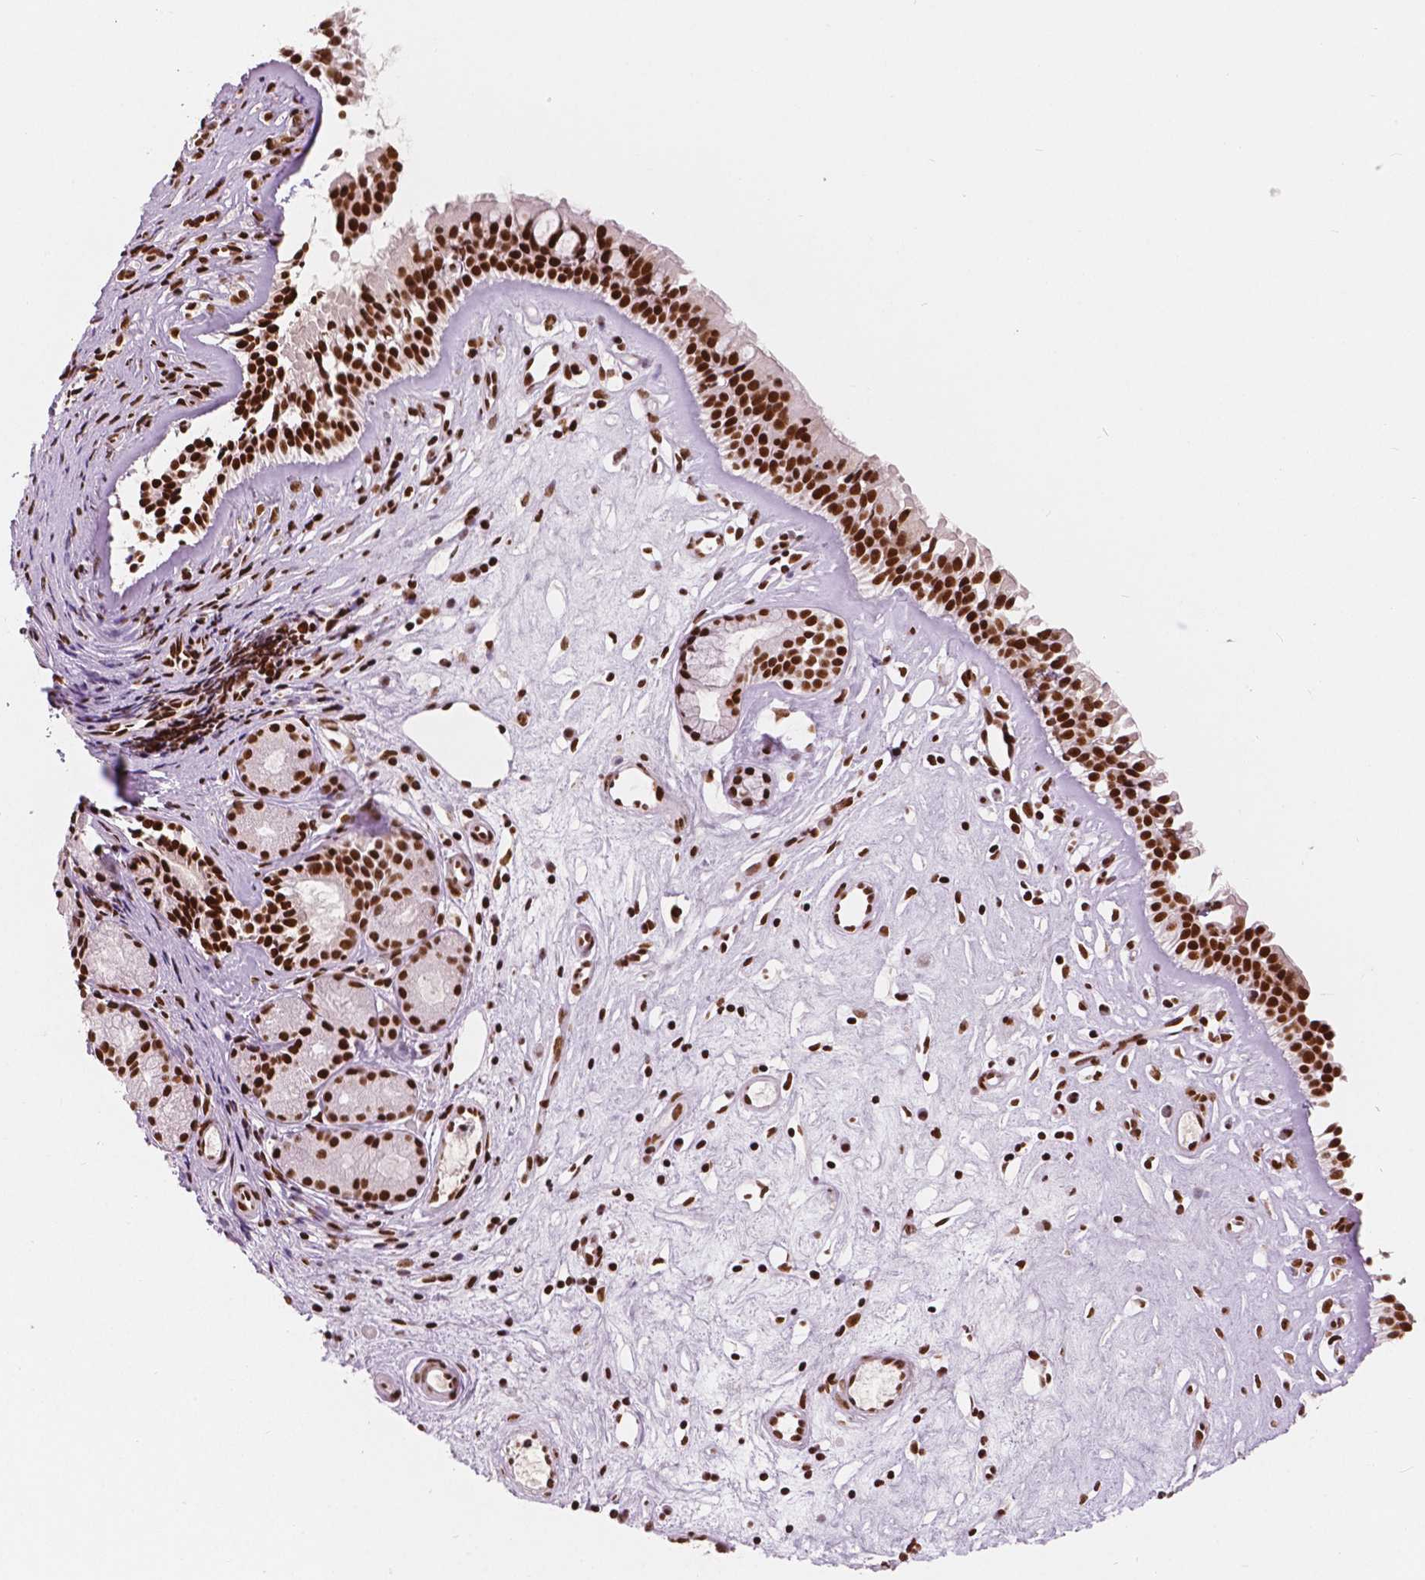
{"staining": {"intensity": "strong", "quantity": ">75%", "location": "nuclear"}, "tissue": "nasopharynx", "cell_type": "Respiratory epithelial cells", "image_type": "normal", "snomed": [{"axis": "morphology", "description": "Normal tissue, NOS"}, {"axis": "topography", "description": "Nasopharynx"}], "caption": "An immunohistochemistry photomicrograph of unremarkable tissue is shown. Protein staining in brown labels strong nuclear positivity in nasopharynx within respiratory epithelial cells.", "gene": "BRD4", "patient": {"sex": "female", "age": 52}}